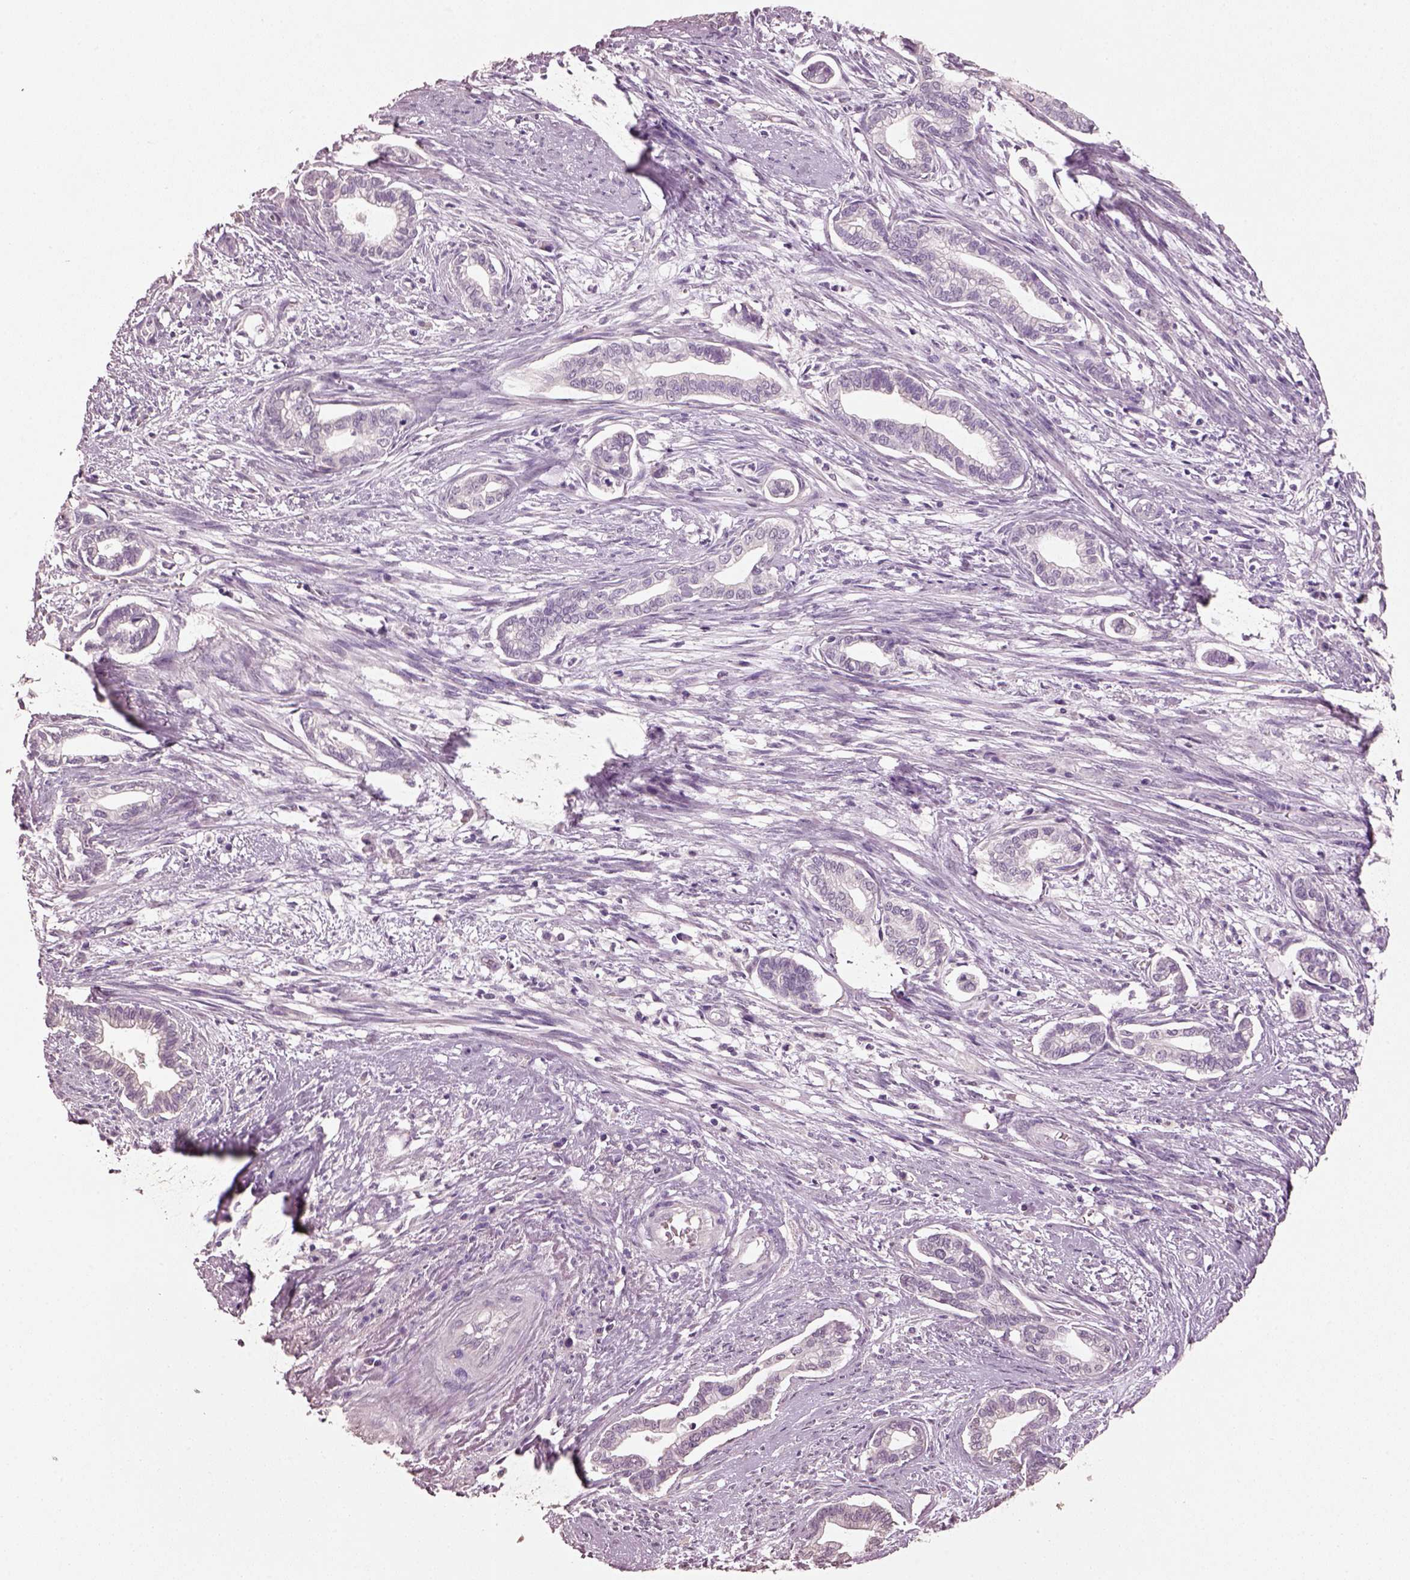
{"staining": {"intensity": "negative", "quantity": "none", "location": "none"}, "tissue": "cervical cancer", "cell_type": "Tumor cells", "image_type": "cancer", "snomed": [{"axis": "morphology", "description": "Adenocarcinoma, NOS"}, {"axis": "topography", "description": "Cervix"}], "caption": "Tumor cells are negative for brown protein staining in cervical cancer.", "gene": "KCNIP3", "patient": {"sex": "female", "age": 62}}